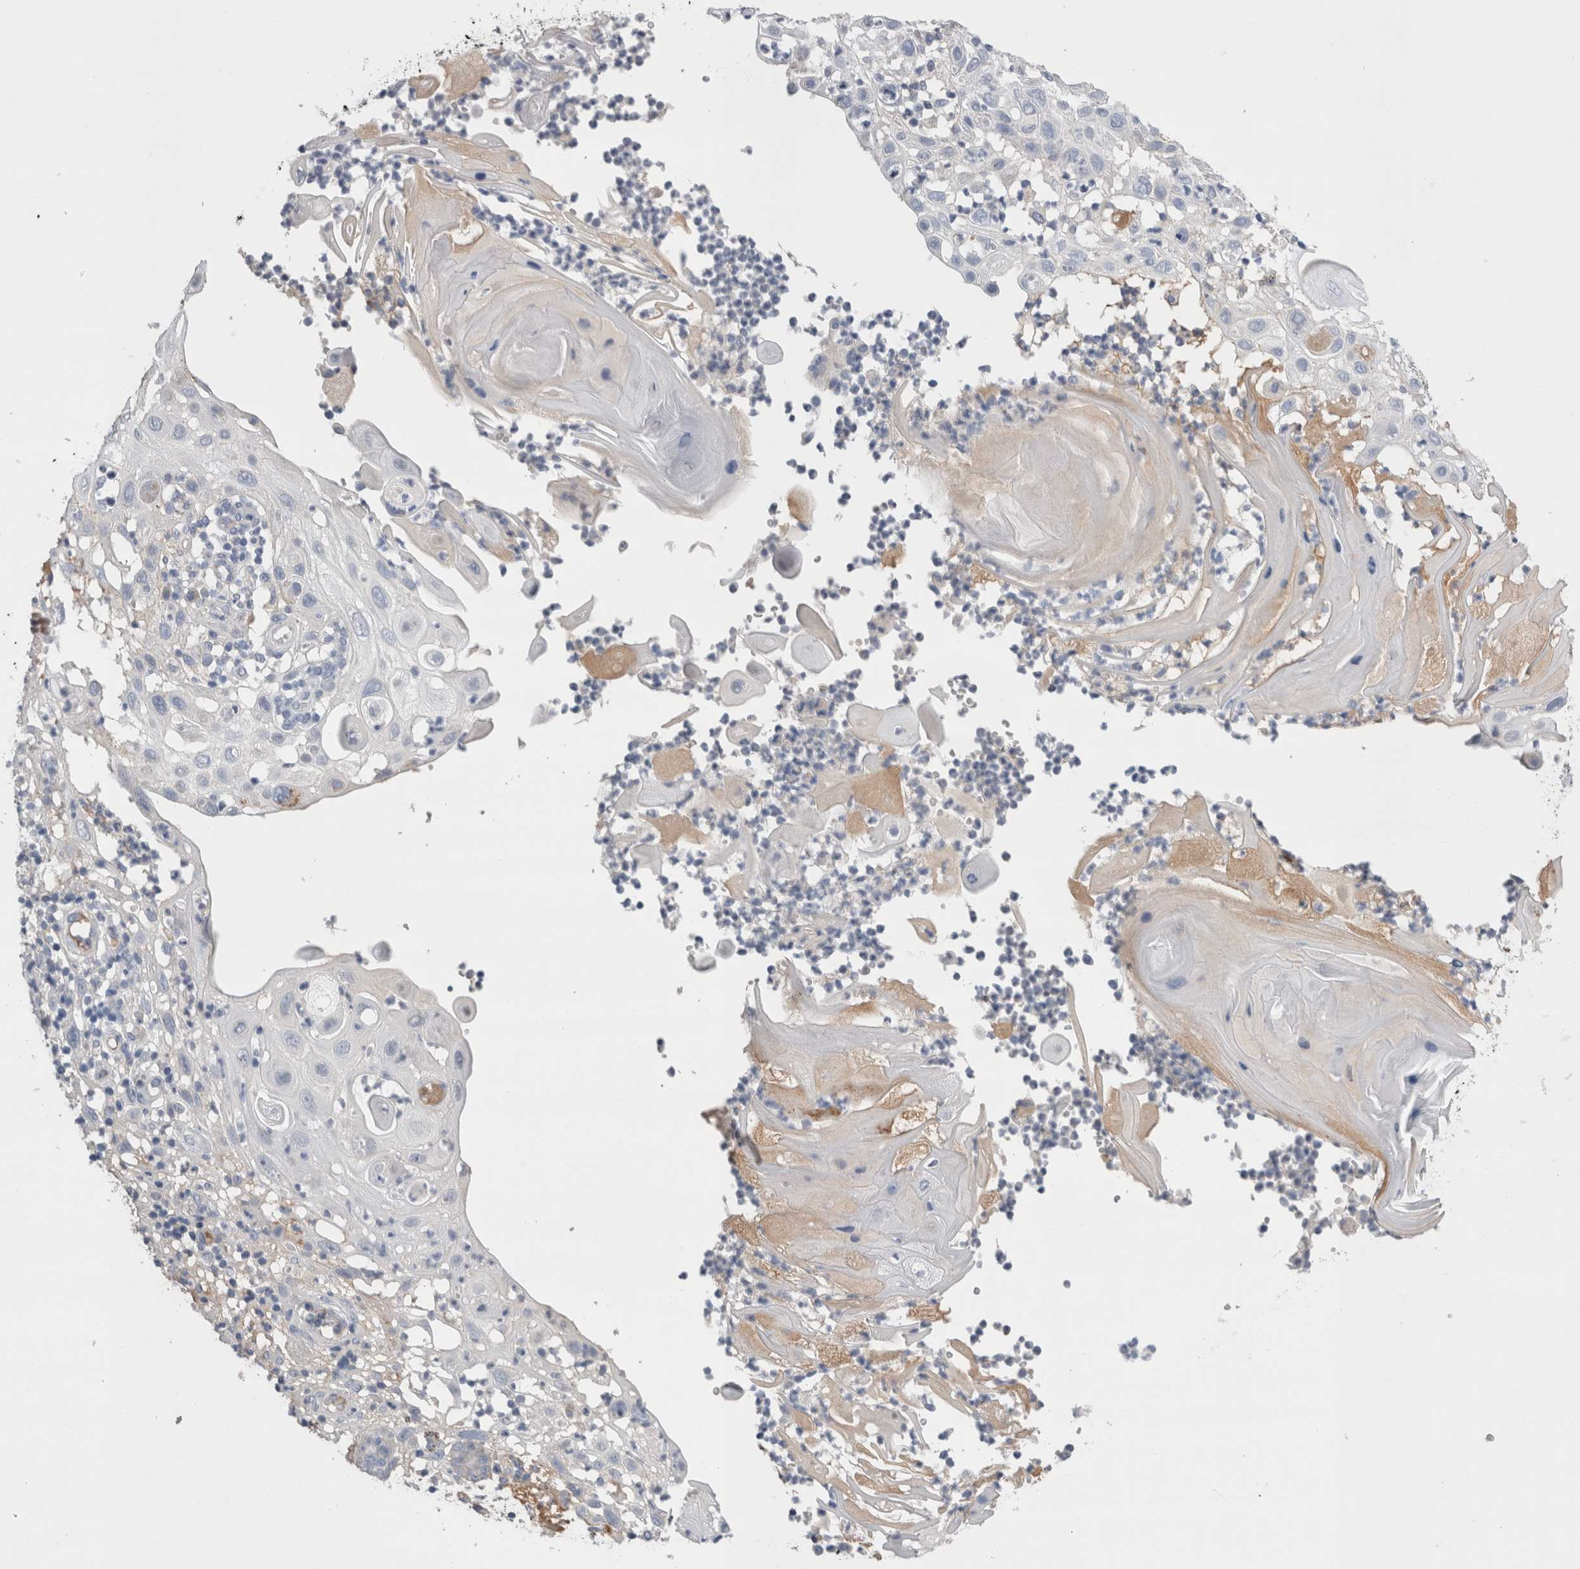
{"staining": {"intensity": "negative", "quantity": "none", "location": "none"}, "tissue": "skin cancer", "cell_type": "Tumor cells", "image_type": "cancer", "snomed": [{"axis": "morphology", "description": "Normal tissue, NOS"}, {"axis": "morphology", "description": "Squamous cell carcinoma, NOS"}, {"axis": "topography", "description": "Skin"}], "caption": "Immunohistochemistry of human squamous cell carcinoma (skin) shows no staining in tumor cells.", "gene": "REG1A", "patient": {"sex": "female", "age": 96}}